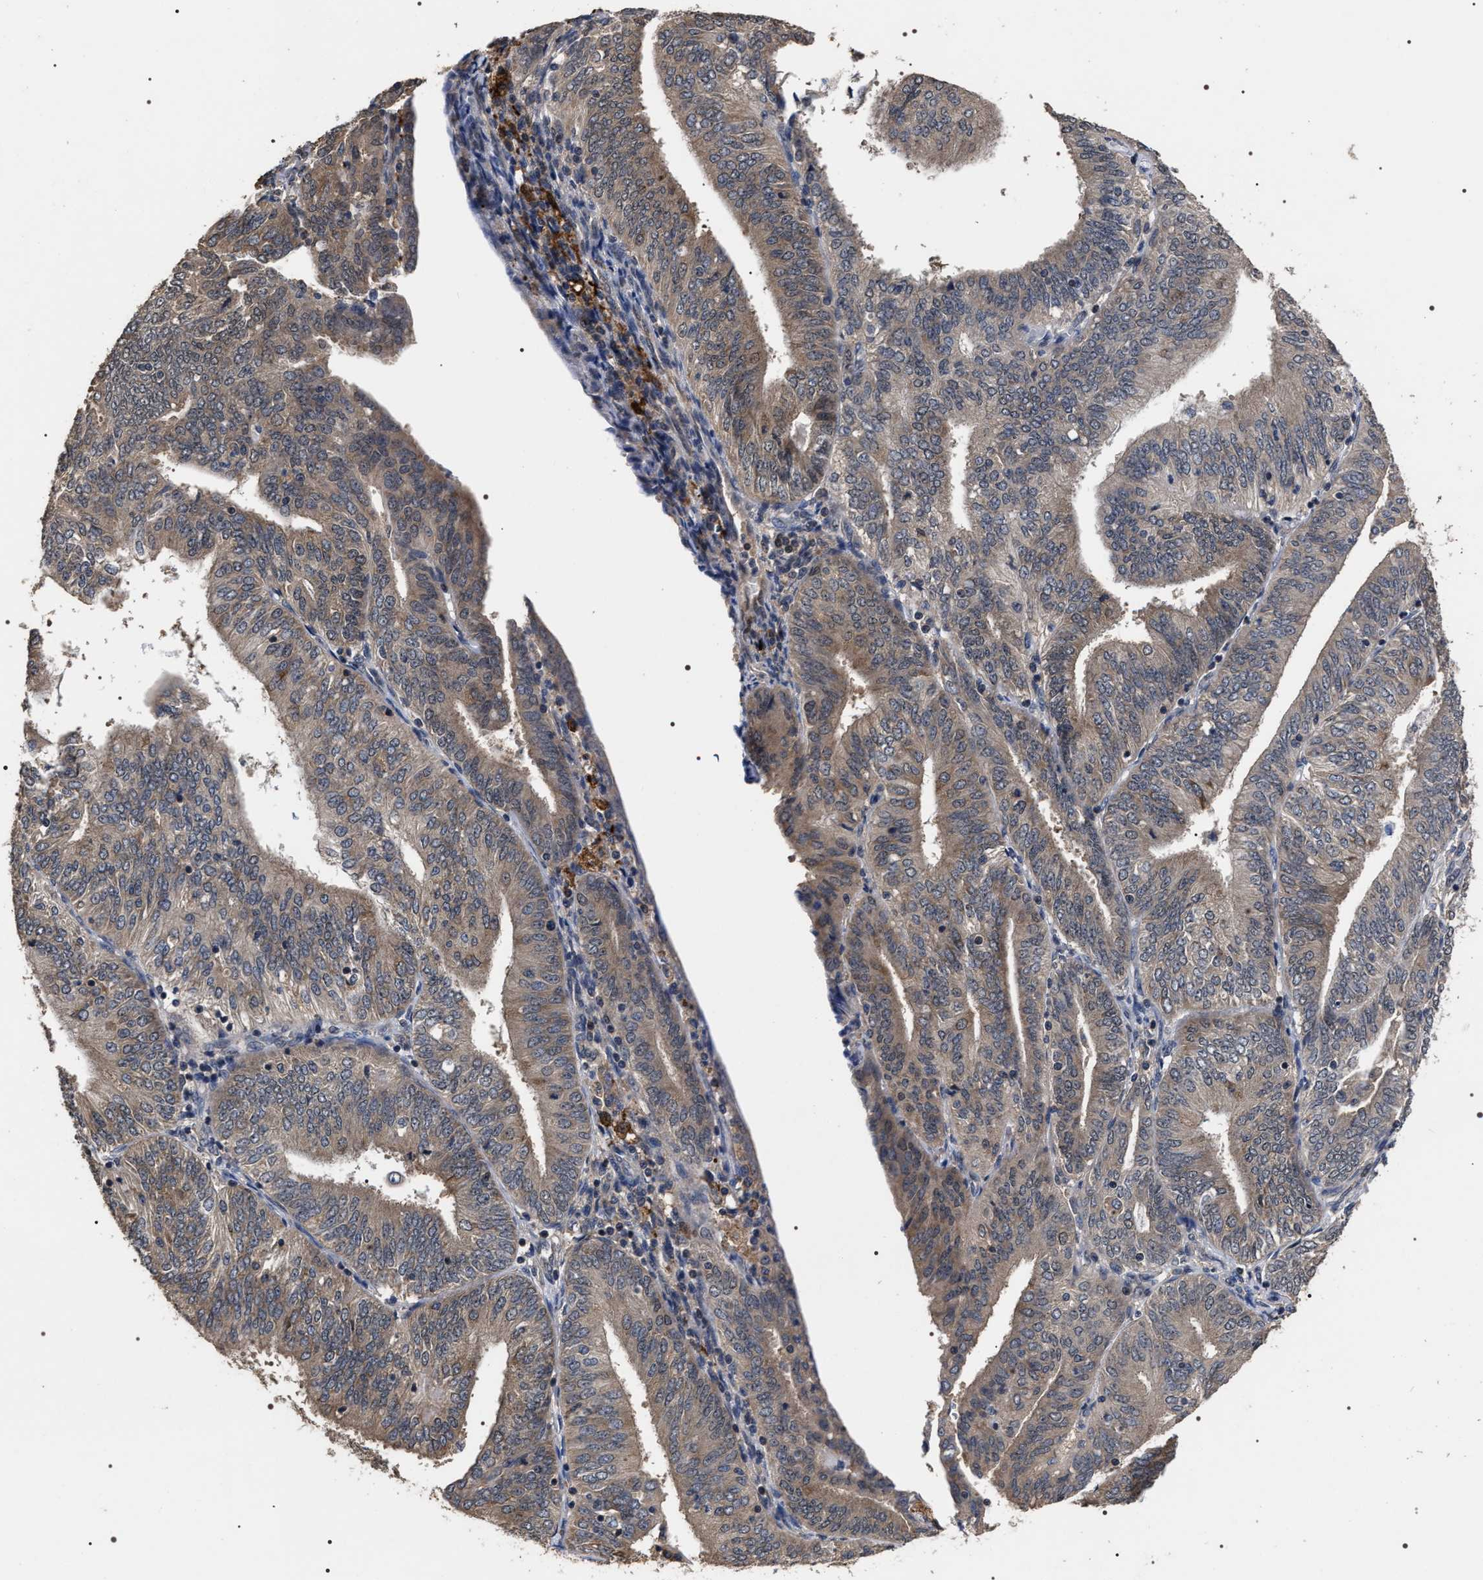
{"staining": {"intensity": "weak", "quantity": ">75%", "location": "cytoplasmic/membranous"}, "tissue": "endometrial cancer", "cell_type": "Tumor cells", "image_type": "cancer", "snomed": [{"axis": "morphology", "description": "Adenocarcinoma, NOS"}, {"axis": "topography", "description": "Endometrium"}], "caption": "Endometrial cancer (adenocarcinoma) stained with a brown dye exhibits weak cytoplasmic/membranous positive expression in about >75% of tumor cells.", "gene": "UPF3A", "patient": {"sex": "female", "age": 58}}